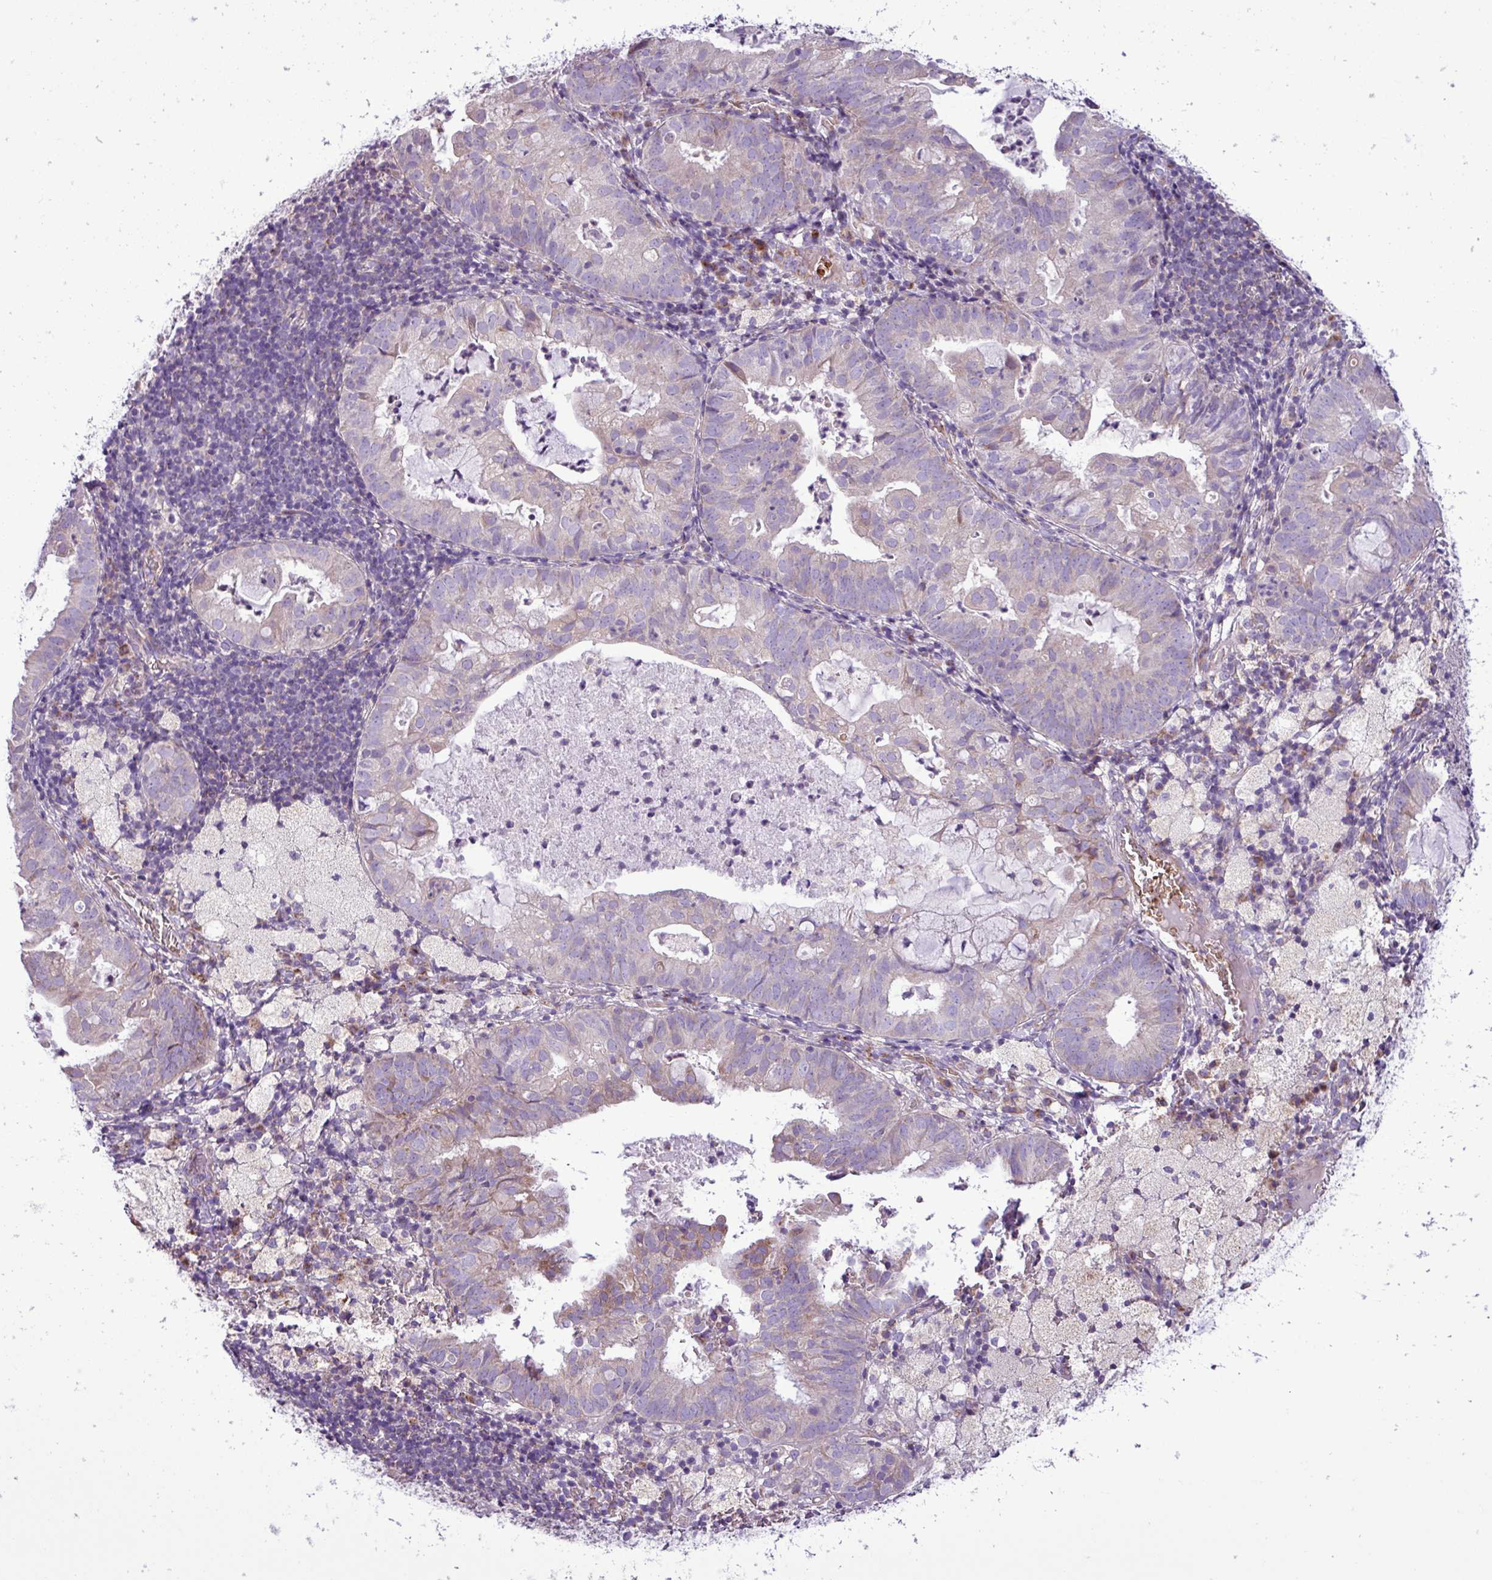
{"staining": {"intensity": "weak", "quantity": "<25%", "location": "cytoplasmic/membranous"}, "tissue": "endometrial cancer", "cell_type": "Tumor cells", "image_type": "cancer", "snomed": [{"axis": "morphology", "description": "Adenocarcinoma, NOS"}, {"axis": "topography", "description": "Endometrium"}], "caption": "This is an IHC image of endometrial cancer. There is no positivity in tumor cells.", "gene": "FAM183A", "patient": {"sex": "female", "age": 80}}